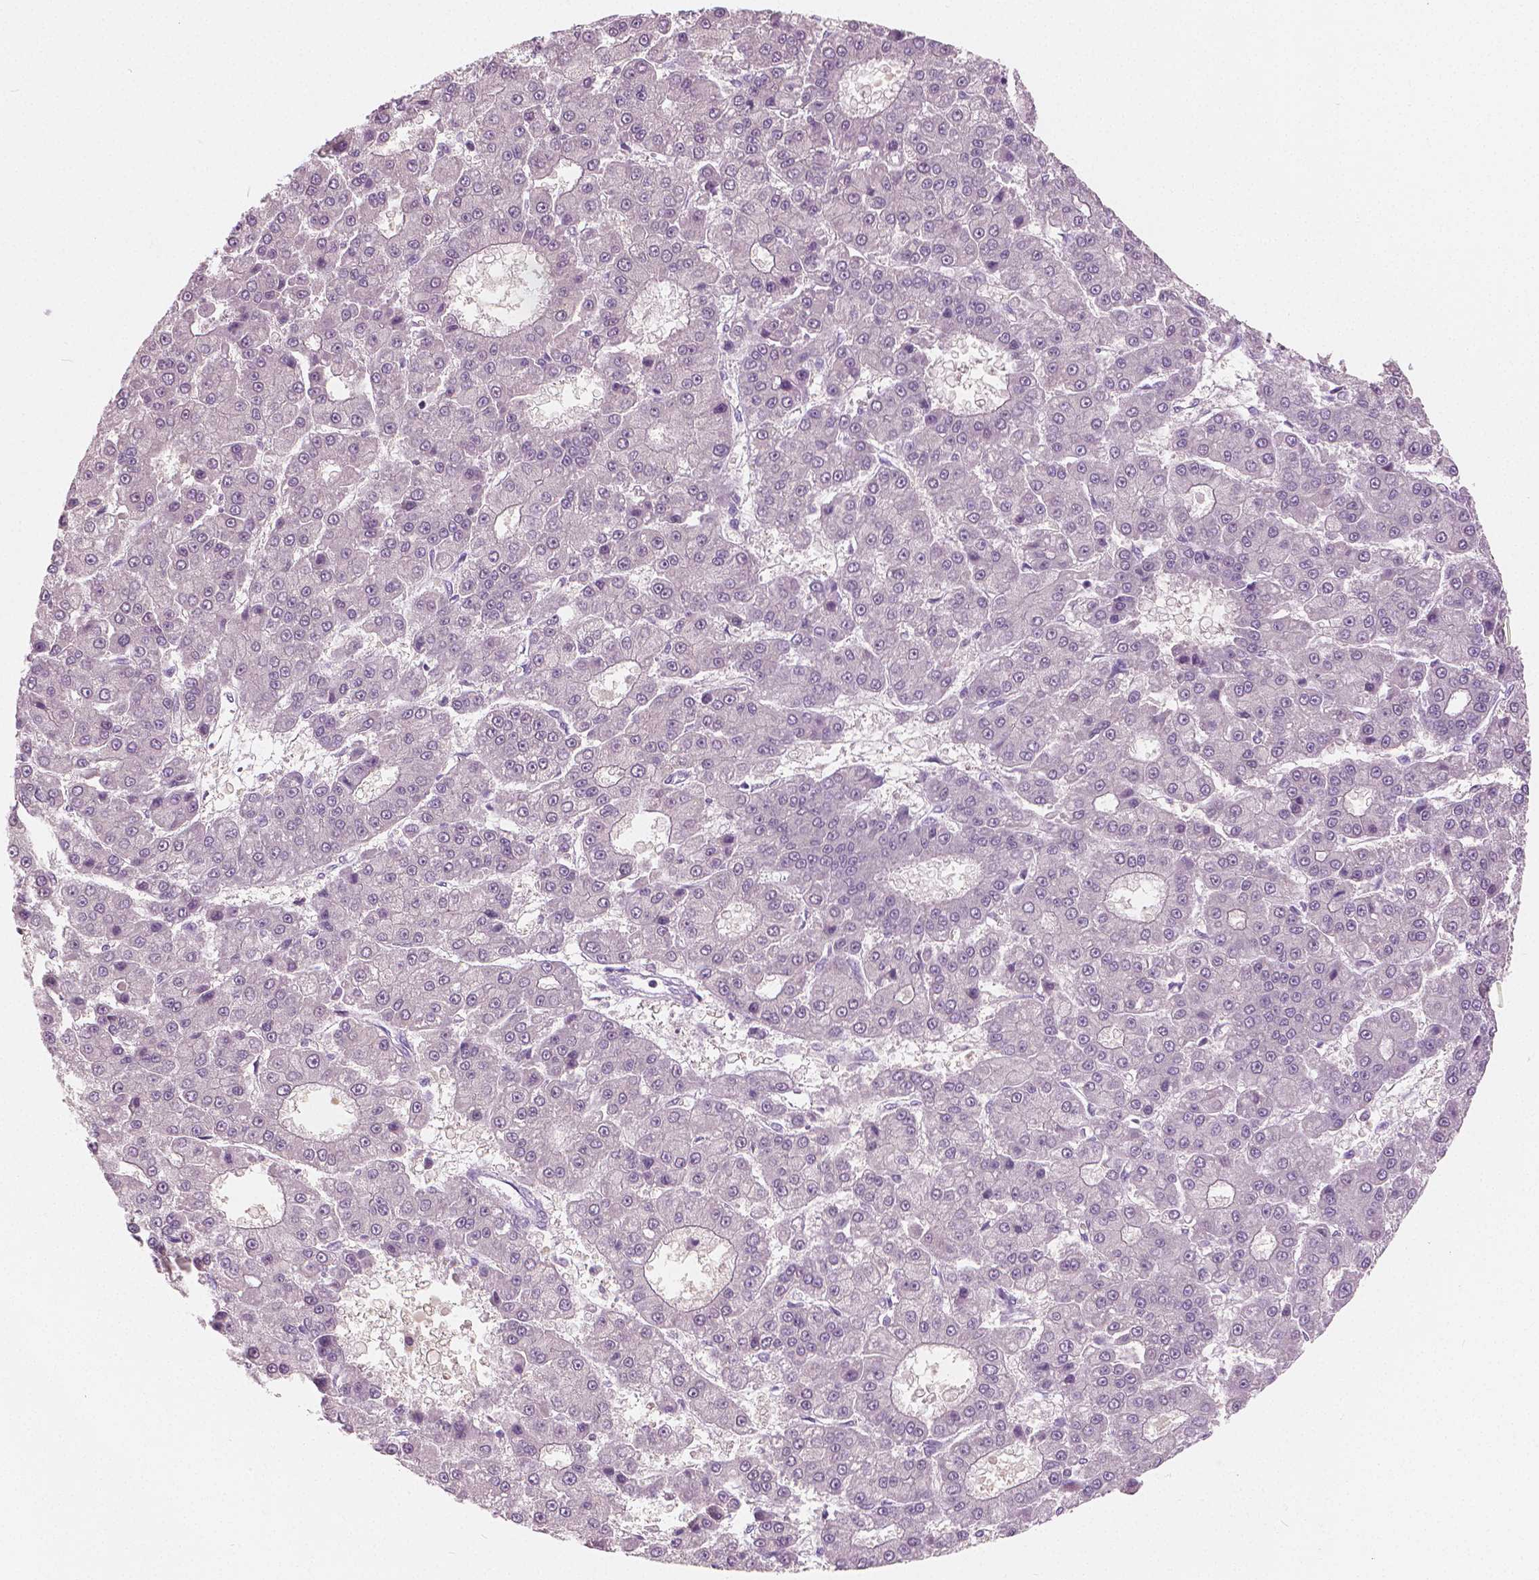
{"staining": {"intensity": "negative", "quantity": "none", "location": "none"}, "tissue": "liver cancer", "cell_type": "Tumor cells", "image_type": "cancer", "snomed": [{"axis": "morphology", "description": "Carcinoma, Hepatocellular, NOS"}, {"axis": "topography", "description": "Liver"}], "caption": "An immunohistochemistry (IHC) histopathology image of liver cancer (hepatocellular carcinoma) is shown. There is no staining in tumor cells of liver cancer (hepatocellular carcinoma).", "gene": "GALM", "patient": {"sex": "male", "age": 70}}